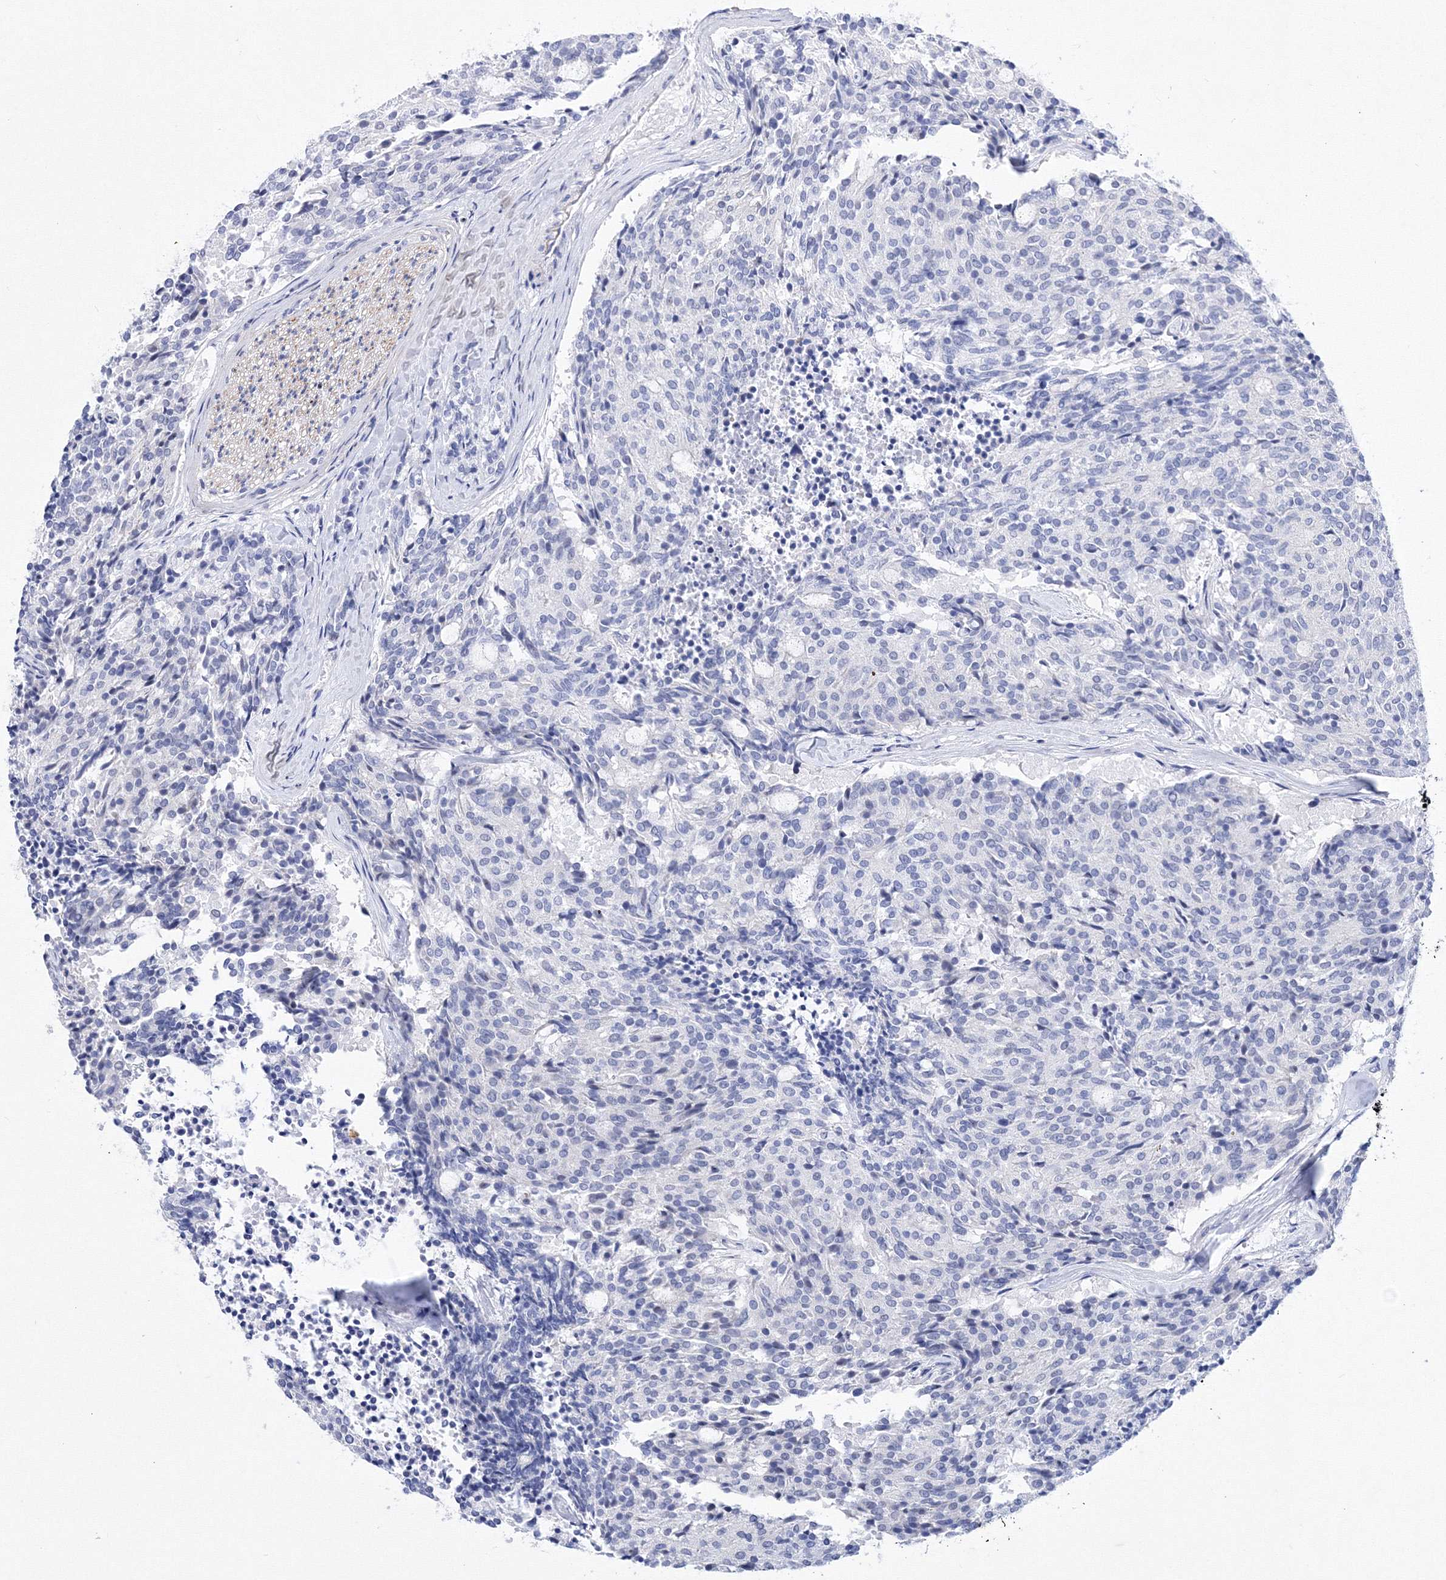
{"staining": {"intensity": "negative", "quantity": "none", "location": "none"}, "tissue": "carcinoid", "cell_type": "Tumor cells", "image_type": "cancer", "snomed": [{"axis": "morphology", "description": "Carcinoid, malignant, NOS"}, {"axis": "topography", "description": "Pancreas"}], "caption": "Immunohistochemistry (IHC) histopathology image of human malignant carcinoid stained for a protein (brown), which shows no staining in tumor cells.", "gene": "GPN1", "patient": {"sex": "female", "age": 54}}